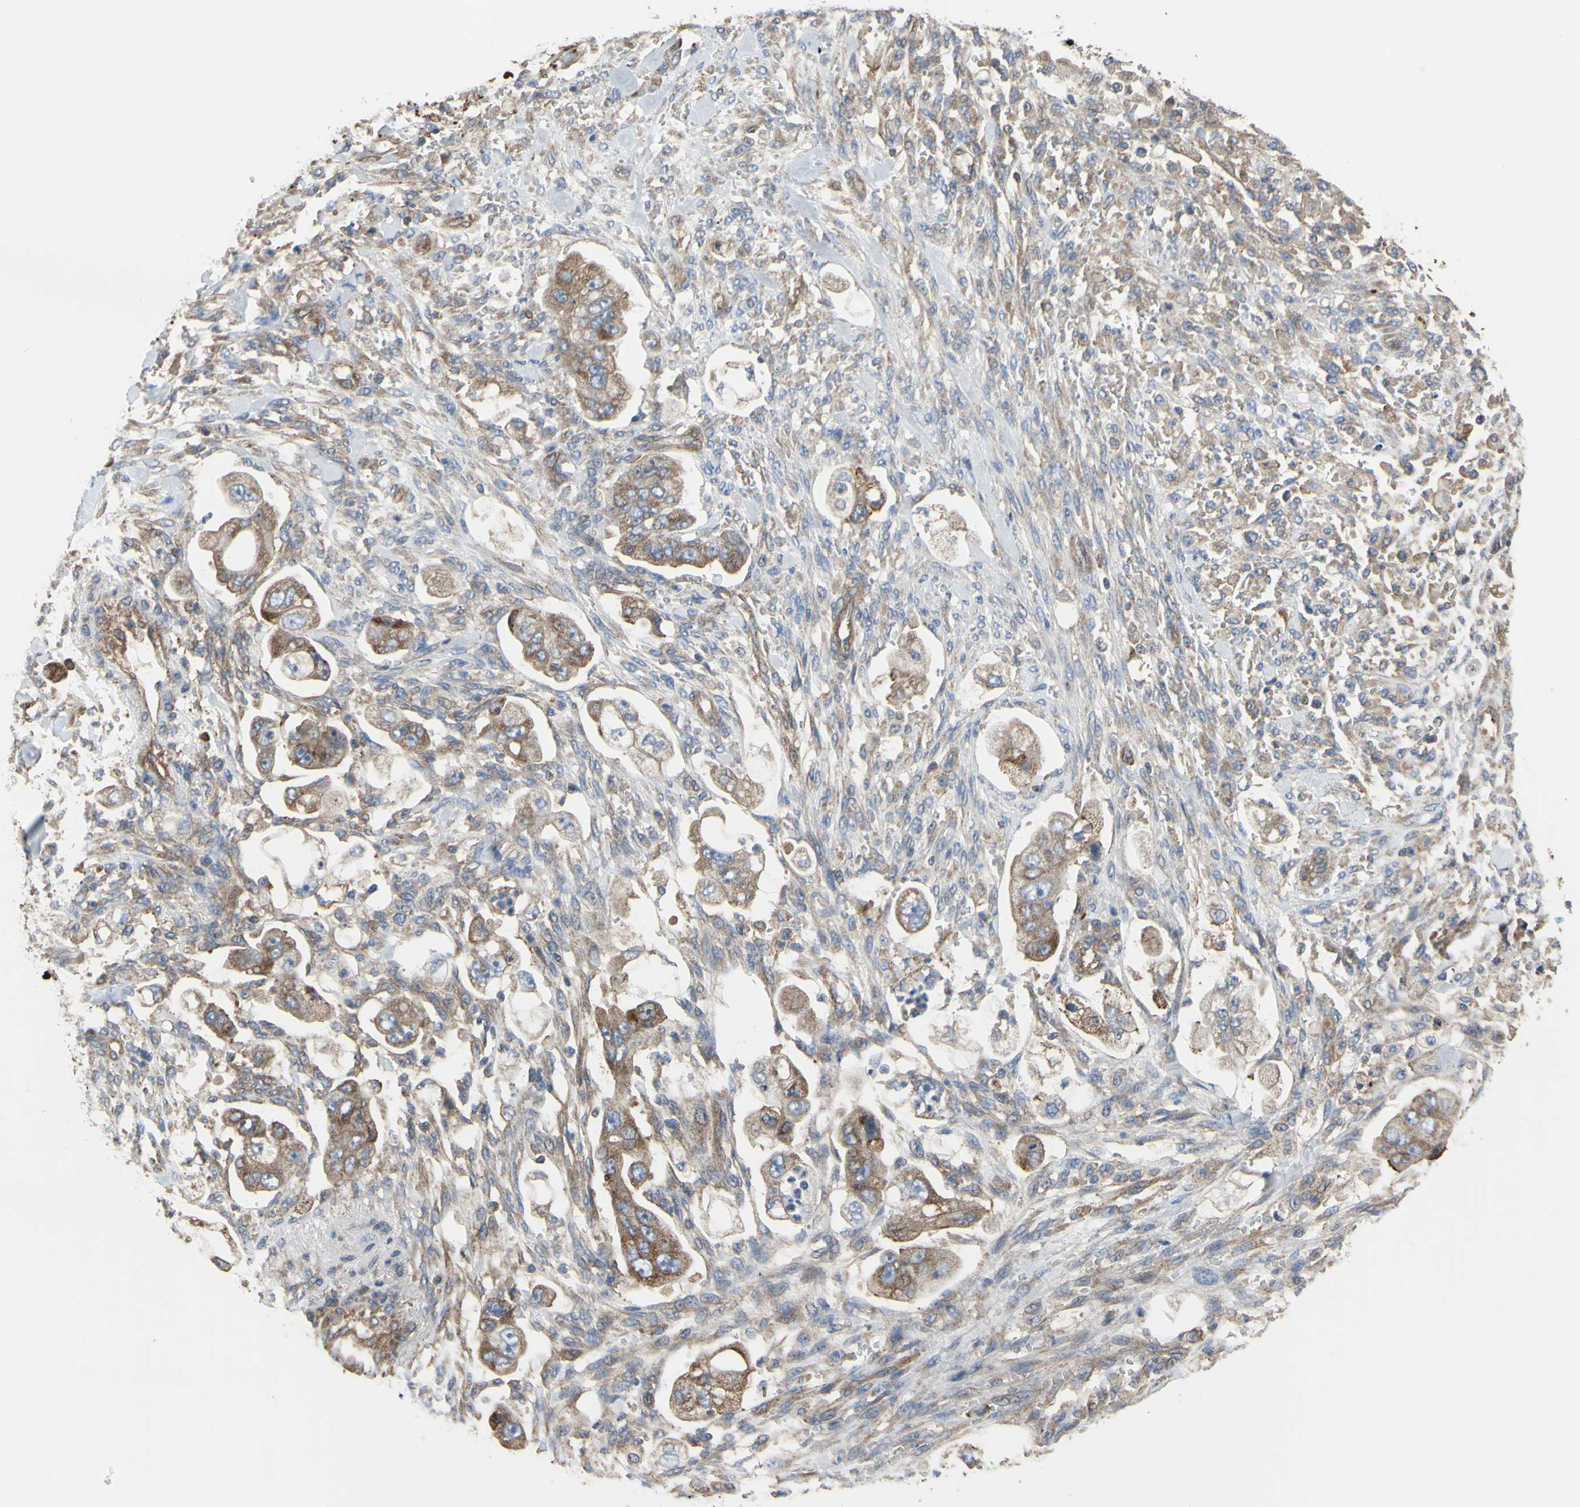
{"staining": {"intensity": "moderate", "quantity": ">75%", "location": "cytoplasmic/membranous"}, "tissue": "stomach cancer", "cell_type": "Tumor cells", "image_type": "cancer", "snomed": [{"axis": "morphology", "description": "Adenocarcinoma, NOS"}, {"axis": "topography", "description": "Stomach"}], "caption": "Immunohistochemical staining of human stomach cancer (adenocarcinoma) demonstrates medium levels of moderate cytoplasmic/membranous protein expression in about >75% of tumor cells.", "gene": "BECN1", "patient": {"sex": "male", "age": 62}}